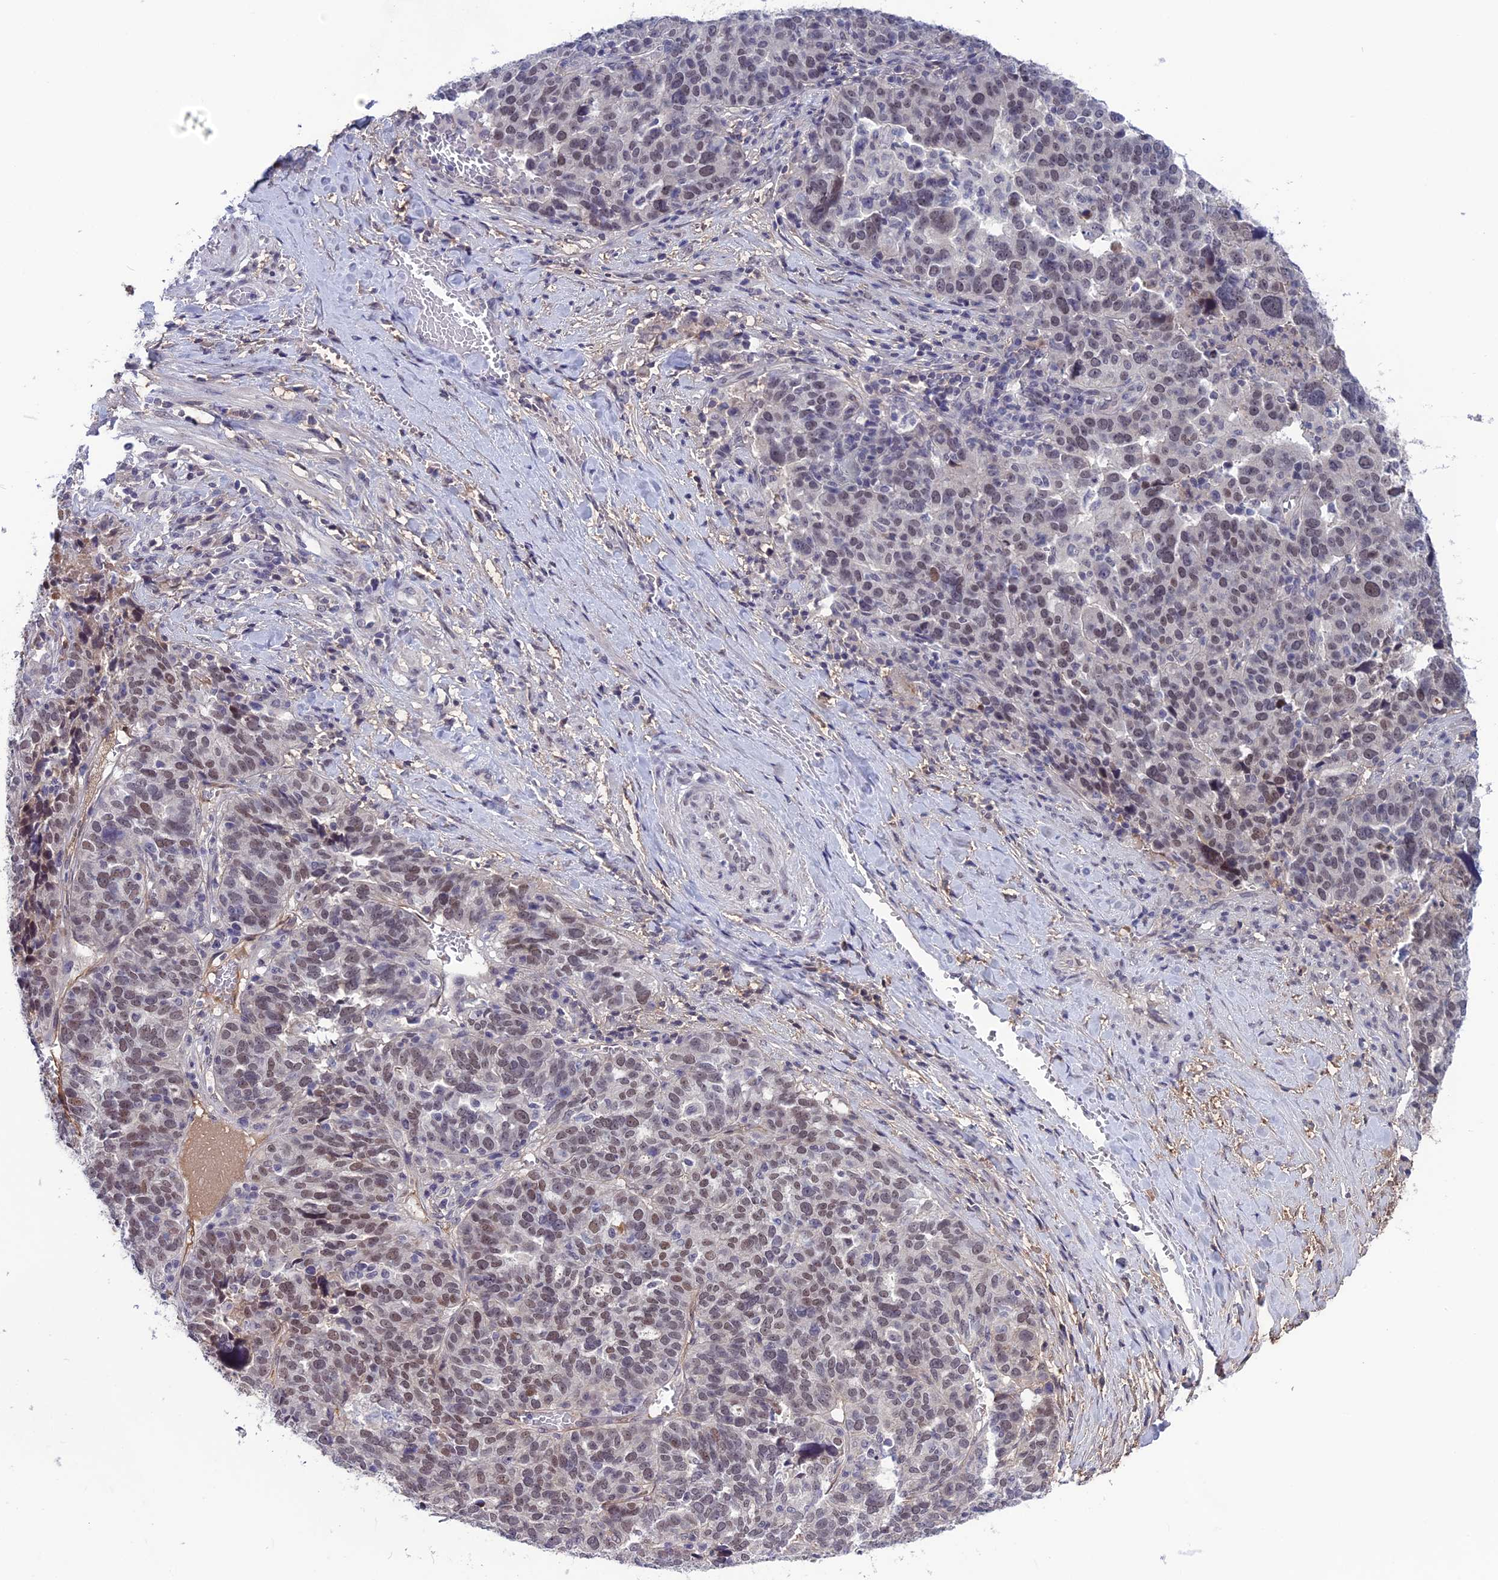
{"staining": {"intensity": "weak", "quantity": "25%-75%", "location": "nuclear"}, "tissue": "ovarian cancer", "cell_type": "Tumor cells", "image_type": "cancer", "snomed": [{"axis": "morphology", "description": "Cystadenocarcinoma, serous, NOS"}, {"axis": "topography", "description": "Ovary"}], "caption": "Immunohistochemistry (IHC) photomicrograph of neoplastic tissue: human serous cystadenocarcinoma (ovarian) stained using immunohistochemistry shows low levels of weak protein expression localized specifically in the nuclear of tumor cells, appearing as a nuclear brown color.", "gene": "FKBPL", "patient": {"sex": "female", "age": 59}}